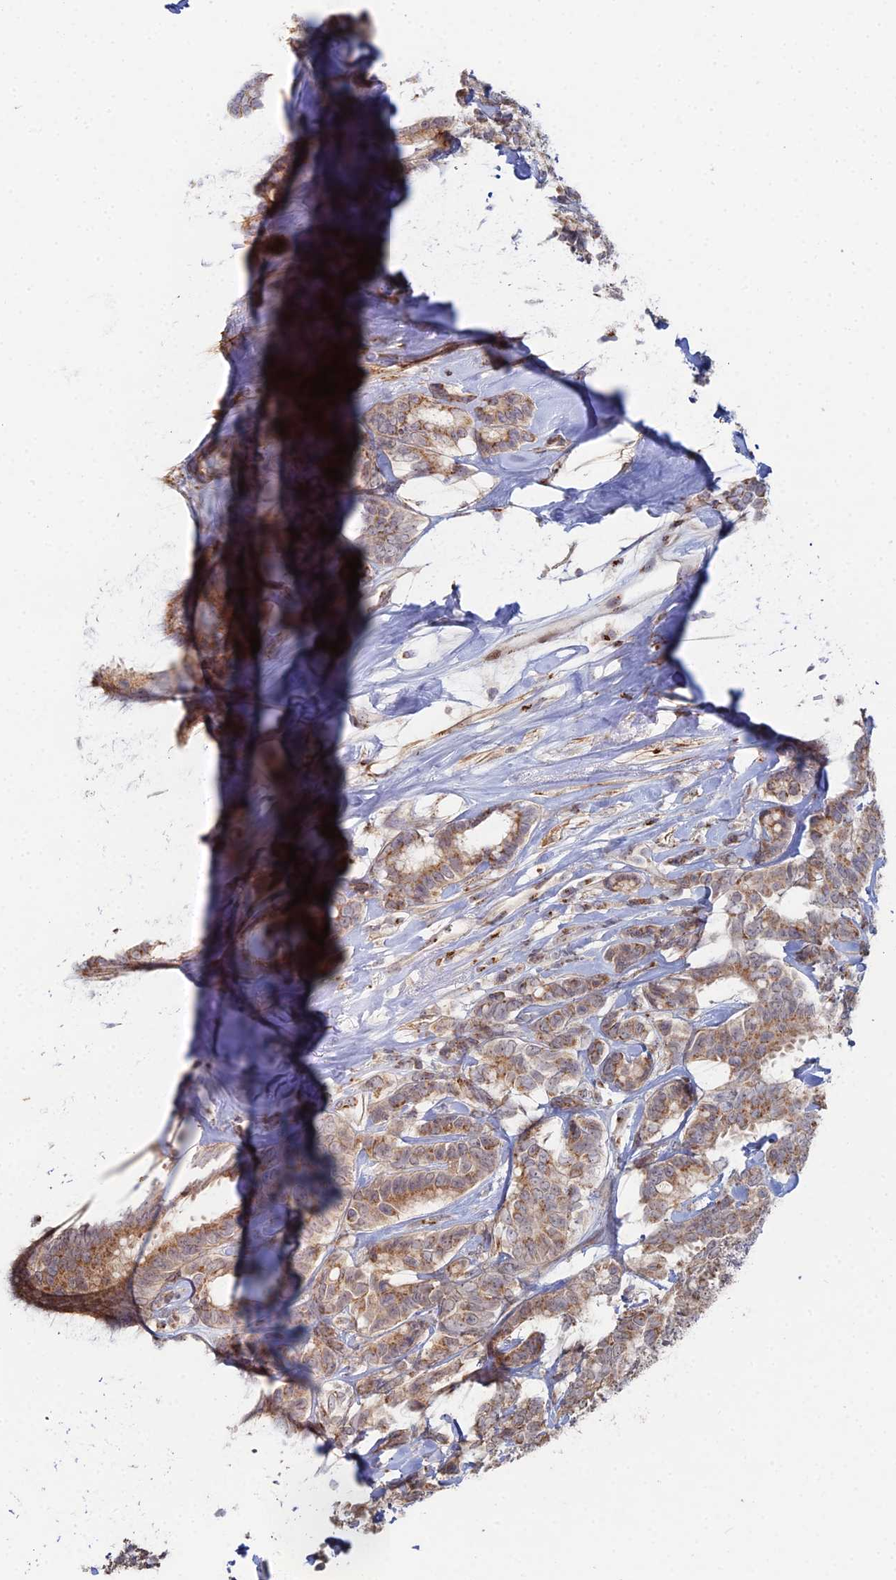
{"staining": {"intensity": "moderate", "quantity": ">75%", "location": "cytoplasmic/membranous"}, "tissue": "breast cancer", "cell_type": "Tumor cells", "image_type": "cancer", "snomed": [{"axis": "morphology", "description": "Duct carcinoma"}, {"axis": "topography", "description": "Breast"}], "caption": "Breast cancer (invasive ductal carcinoma) stained with a brown dye displays moderate cytoplasmic/membranous positive expression in approximately >75% of tumor cells.", "gene": "SGMS1", "patient": {"sex": "female", "age": 87}}